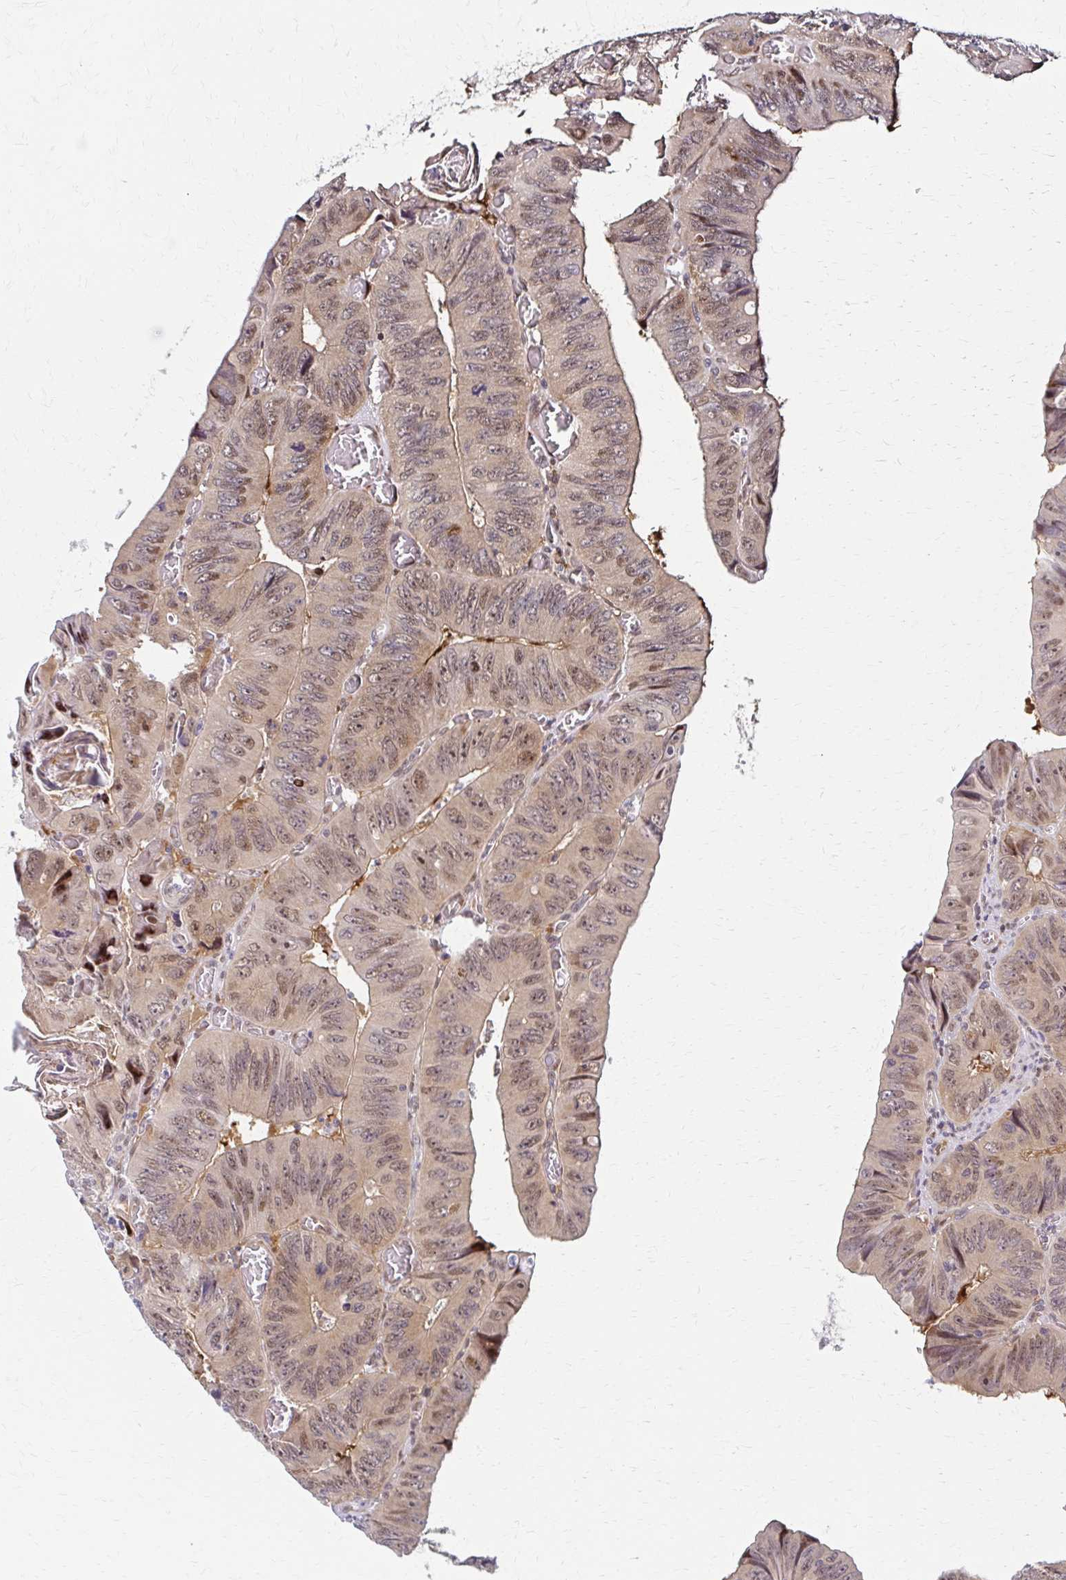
{"staining": {"intensity": "moderate", "quantity": ">75%", "location": "nuclear"}, "tissue": "colorectal cancer", "cell_type": "Tumor cells", "image_type": "cancer", "snomed": [{"axis": "morphology", "description": "Adenocarcinoma, NOS"}, {"axis": "topography", "description": "Colon"}], "caption": "An immunohistochemistry (IHC) histopathology image of tumor tissue is shown. Protein staining in brown highlights moderate nuclear positivity in colorectal cancer within tumor cells. Immunohistochemistry (ihc) stains the protein of interest in brown and the nuclei are stained blue.", "gene": "PSMD7", "patient": {"sex": "female", "age": 84}}